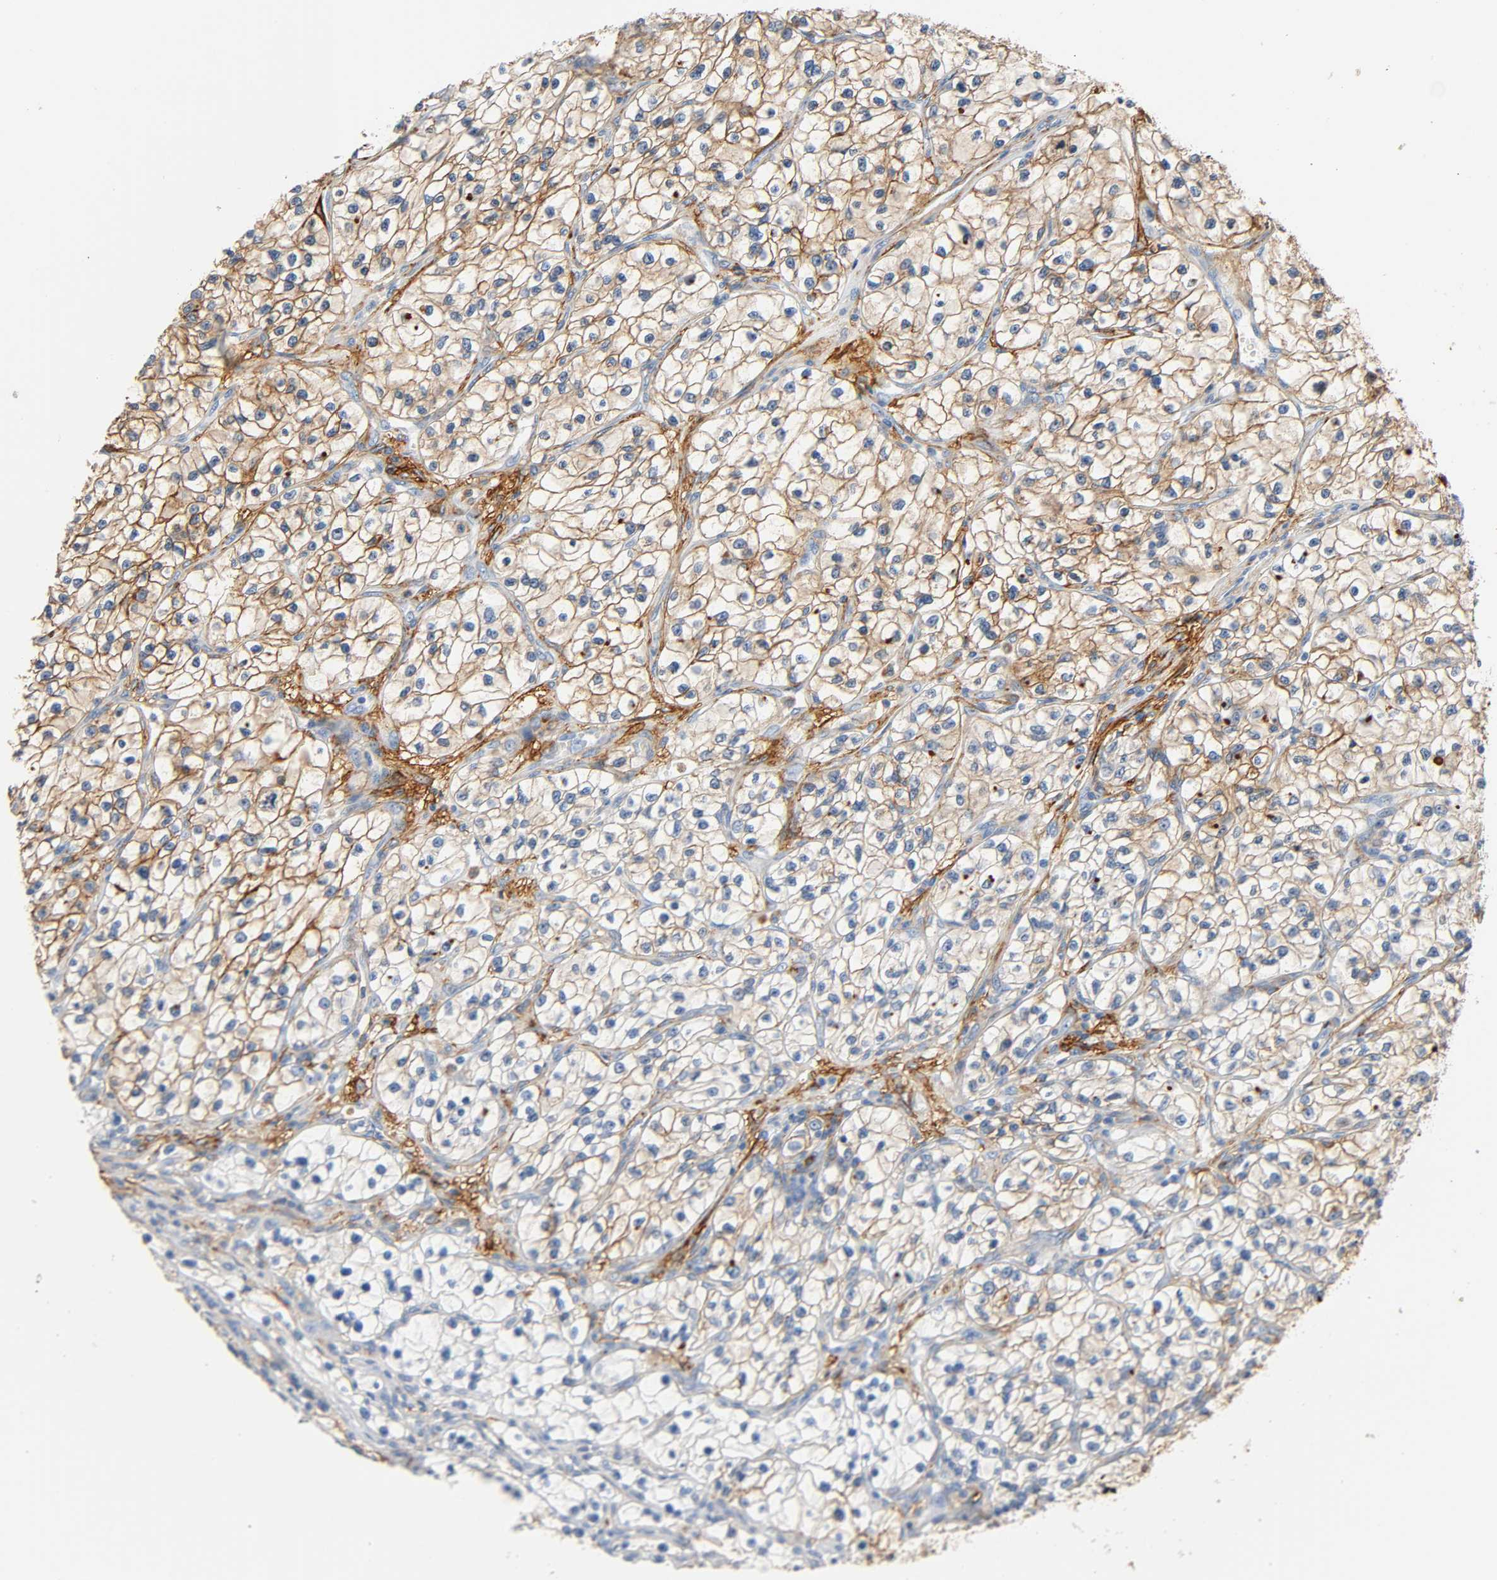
{"staining": {"intensity": "moderate", "quantity": ">75%", "location": "cytoplasmic/membranous"}, "tissue": "renal cancer", "cell_type": "Tumor cells", "image_type": "cancer", "snomed": [{"axis": "morphology", "description": "Adenocarcinoma, NOS"}, {"axis": "topography", "description": "Kidney"}], "caption": "Renal adenocarcinoma tissue demonstrates moderate cytoplasmic/membranous expression in approximately >75% of tumor cells, visualized by immunohistochemistry. The staining is performed using DAB brown chromogen to label protein expression. The nuclei are counter-stained blue using hematoxylin.", "gene": "ANPEP", "patient": {"sex": "female", "age": 57}}